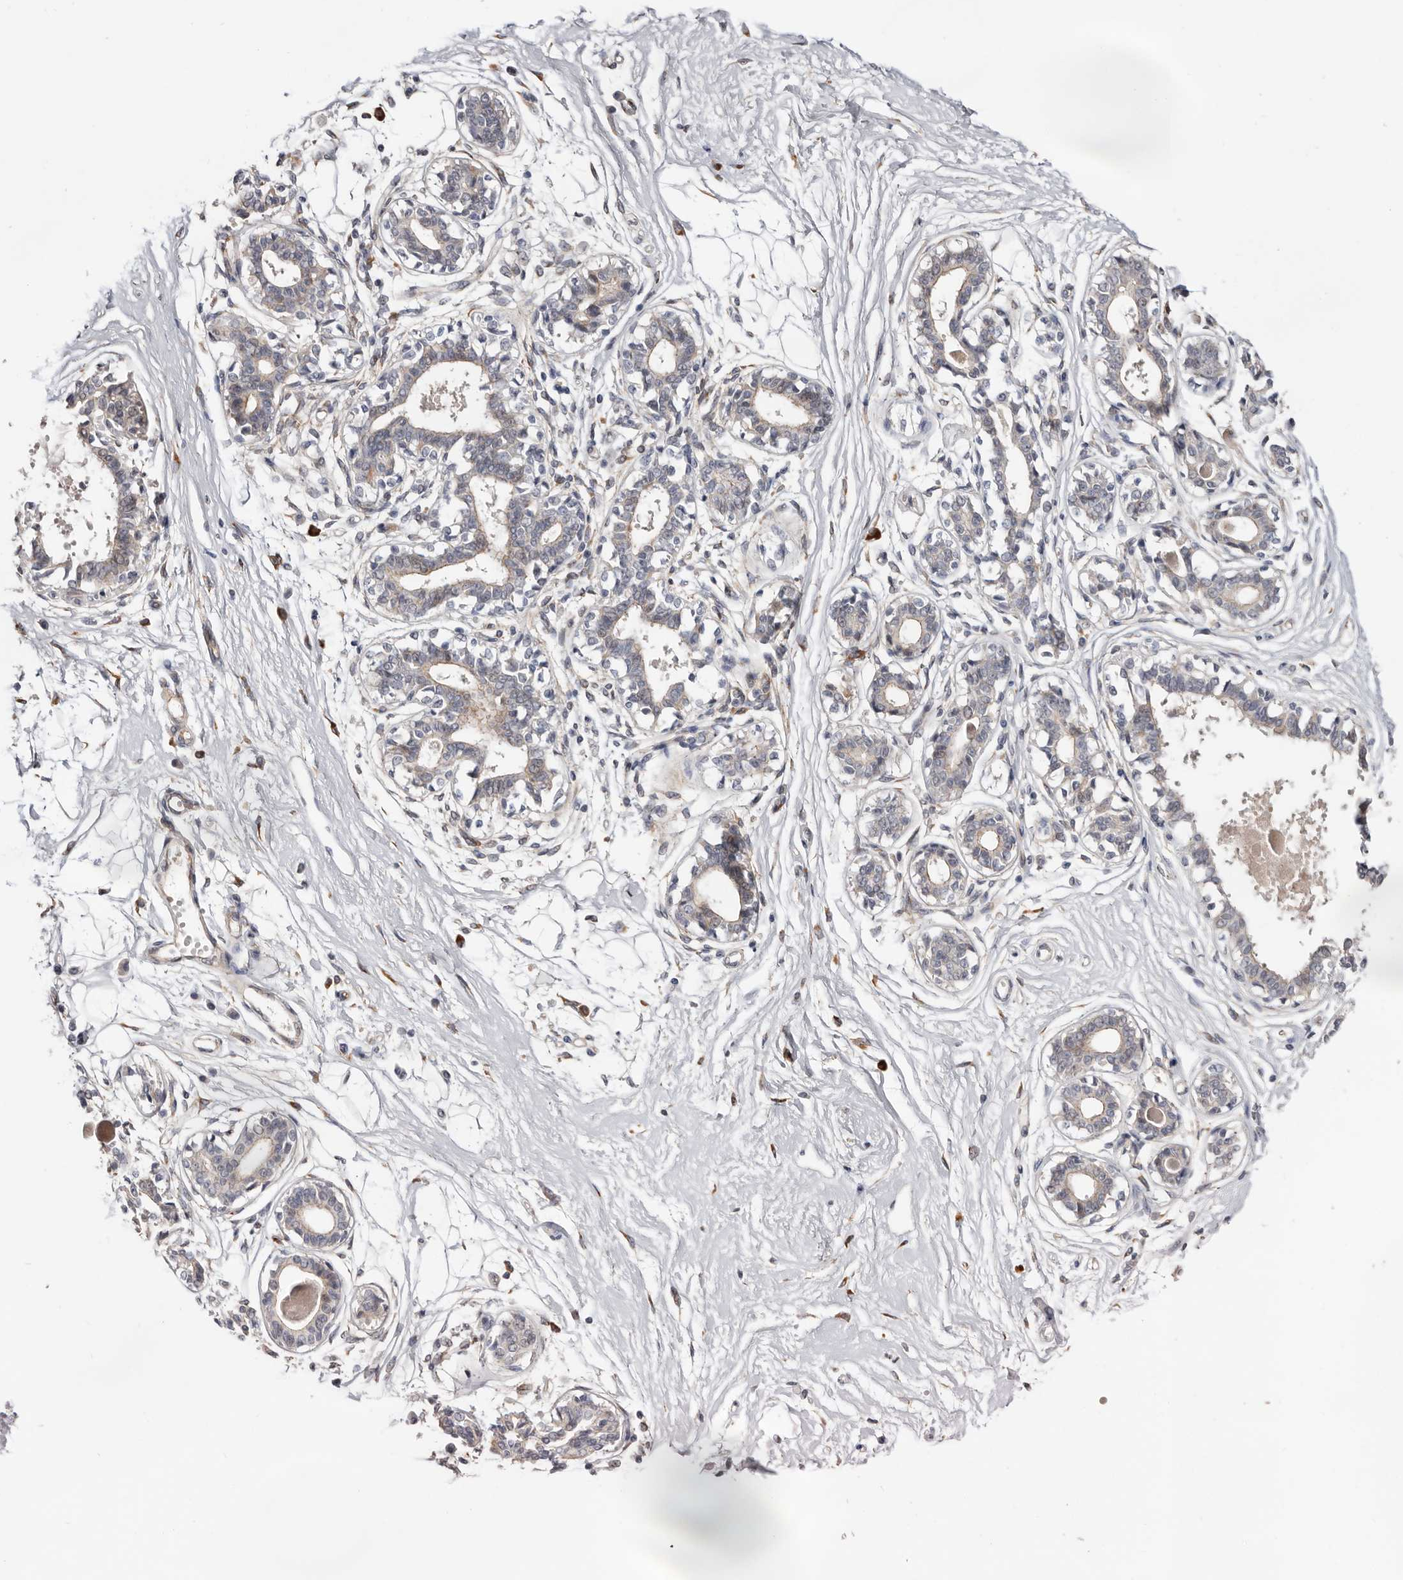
{"staining": {"intensity": "negative", "quantity": "none", "location": "none"}, "tissue": "breast", "cell_type": "Adipocytes", "image_type": "normal", "snomed": [{"axis": "morphology", "description": "Normal tissue, NOS"}, {"axis": "topography", "description": "Breast"}], "caption": "This micrograph is of normal breast stained with IHC to label a protein in brown with the nuclei are counter-stained blue. There is no staining in adipocytes.", "gene": "USH1C", "patient": {"sex": "female", "age": 45}}